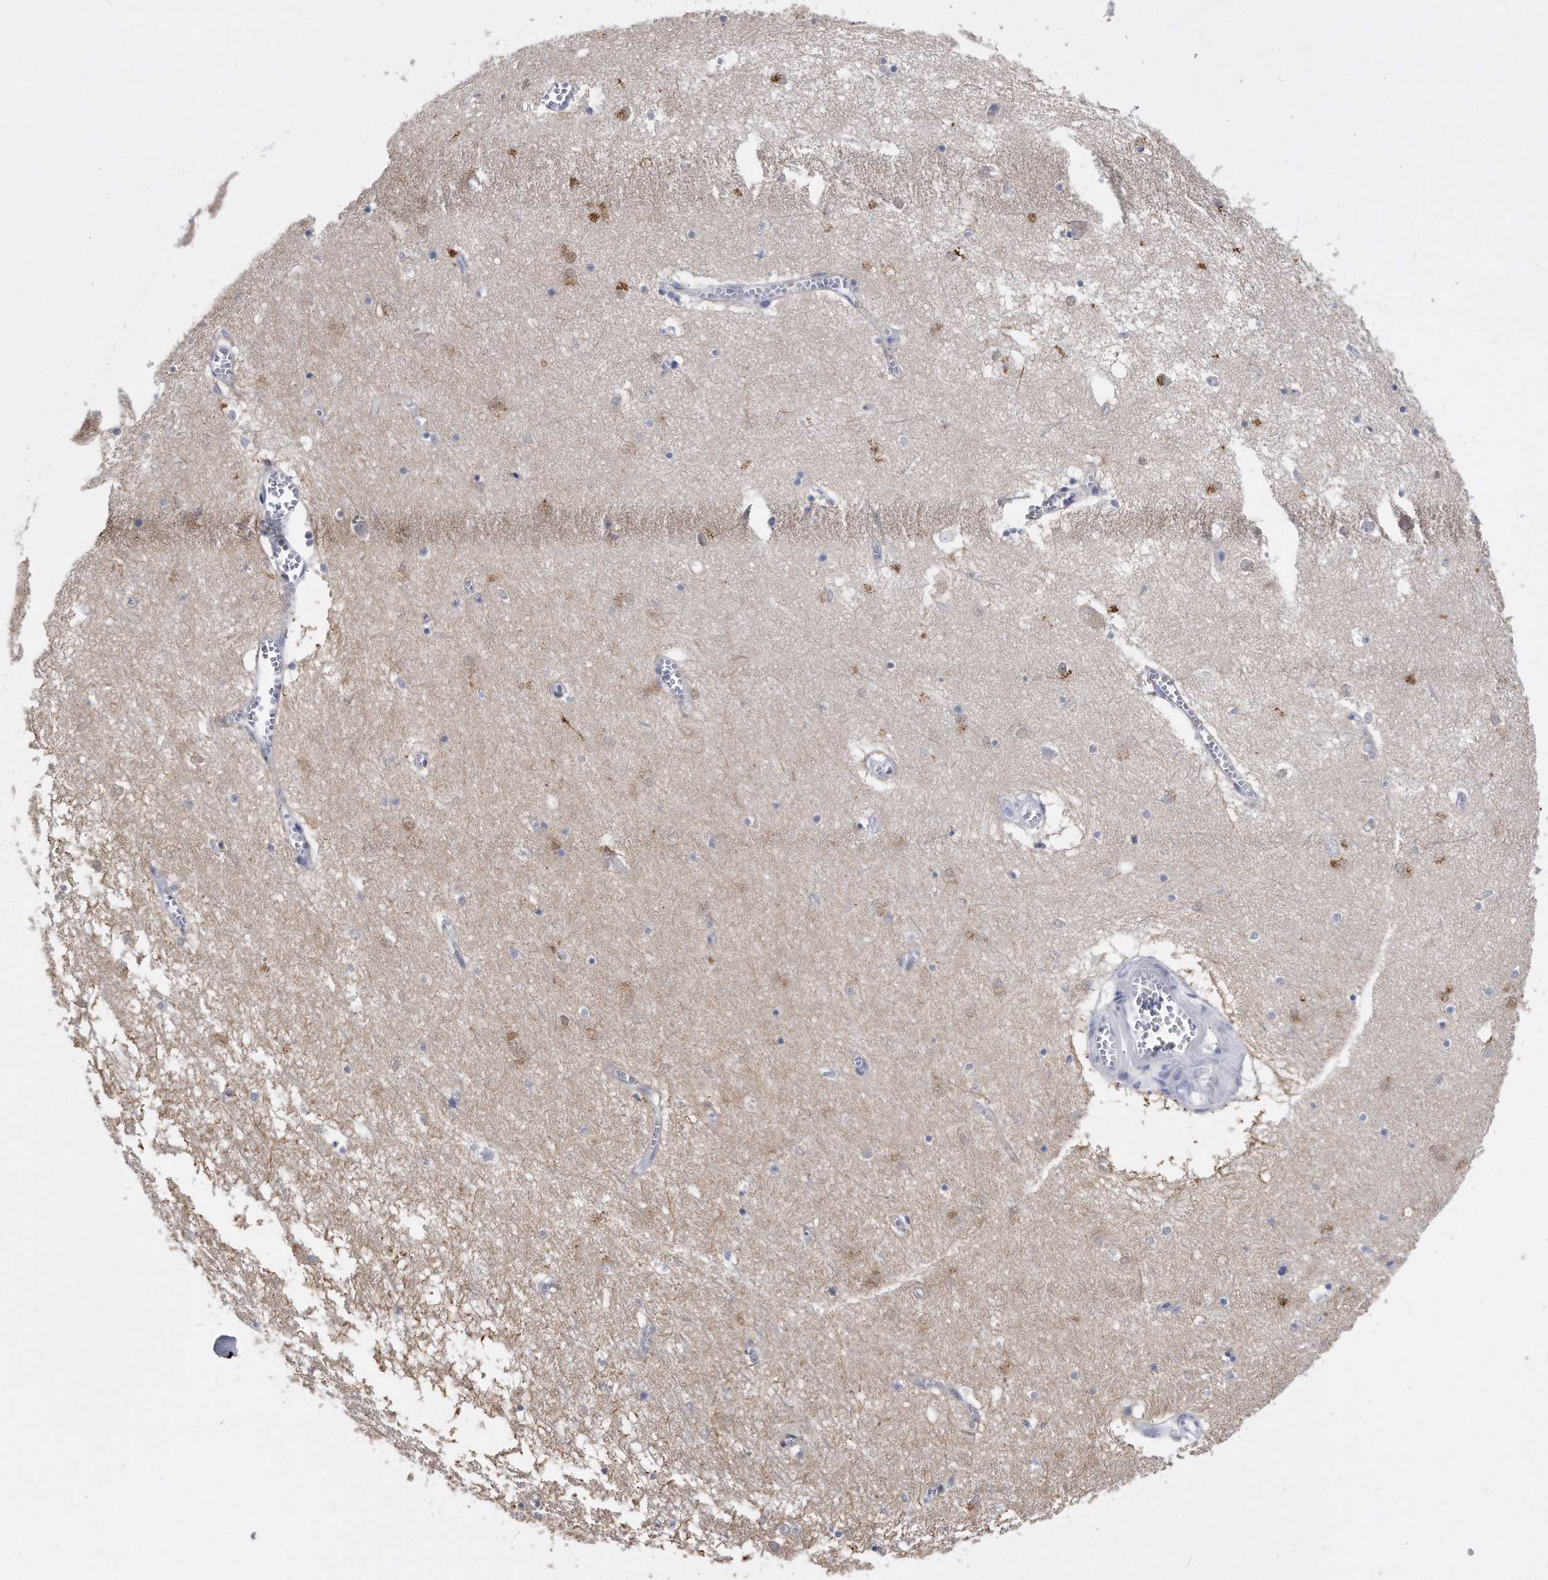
{"staining": {"intensity": "moderate", "quantity": "<25%", "location": "cytoplasmic/membranous"}, "tissue": "hippocampus", "cell_type": "Glial cells", "image_type": "normal", "snomed": [{"axis": "morphology", "description": "Normal tissue, NOS"}, {"axis": "topography", "description": "Hippocampus"}], "caption": "Immunohistochemical staining of unremarkable hippocampus exhibits <25% levels of moderate cytoplasmic/membranous protein positivity in approximately <25% of glial cells.", "gene": "PYGB", "patient": {"sex": "male", "age": 70}}